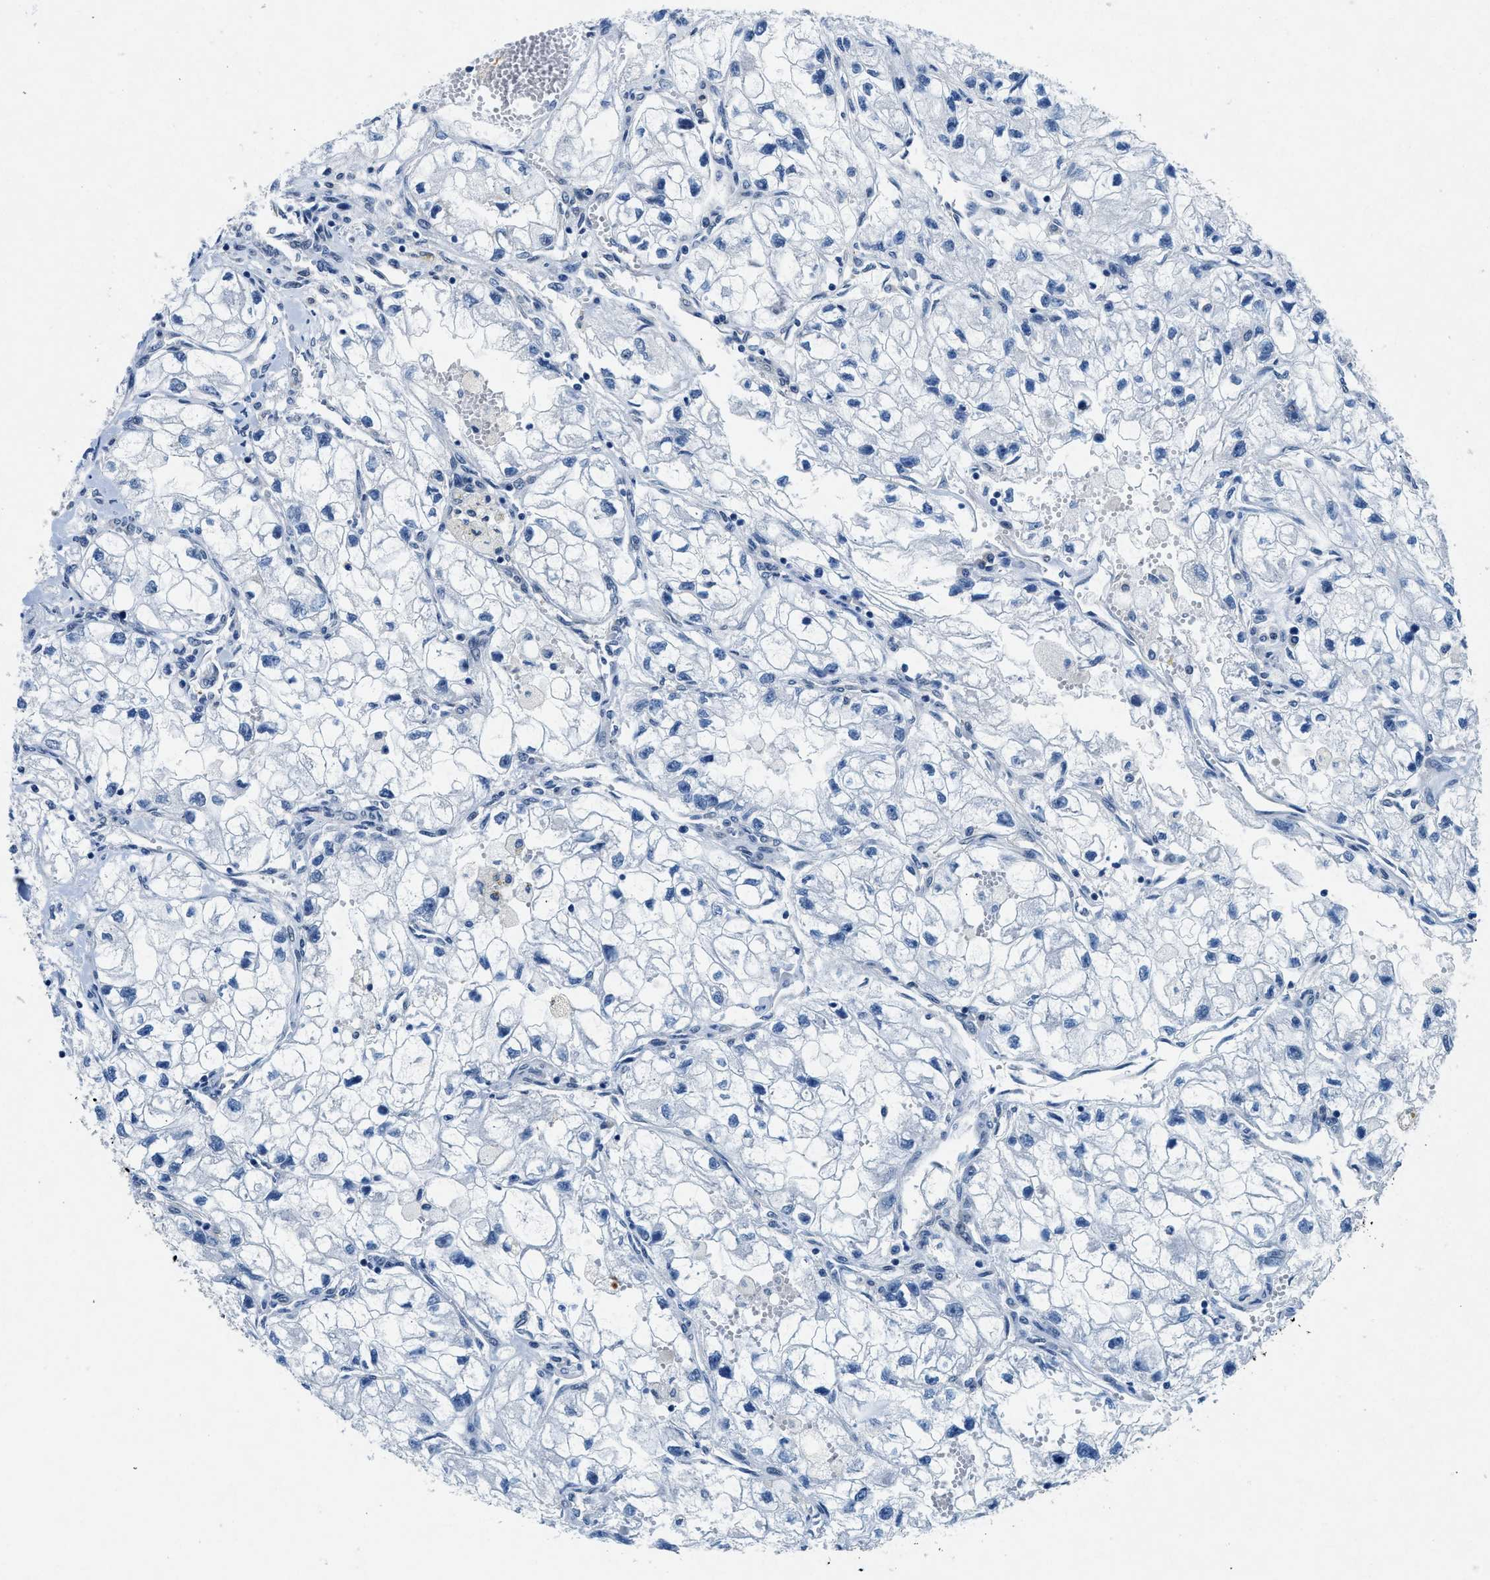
{"staining": {"intensity": "negative", "quantity": "none", "location": "none"}, "tissue": "renal cancer", "cell_type": "Tumor cells", "image_type": "cancer", "snomed": [{"axis": "morphology", "description": "Adenocarcinoma, NOS"}, {"axis": "topography", "description": "Kidney"}], "caption": "High magnification brightfield microscopy of renal cancer (adenocarcinoma) stained with DAB (brown) and counterstained with hematoxylin (blue): tumor cells show no significant expression.", "gene": "COPS2", "patient": {"sex": "female", "age": 70}}